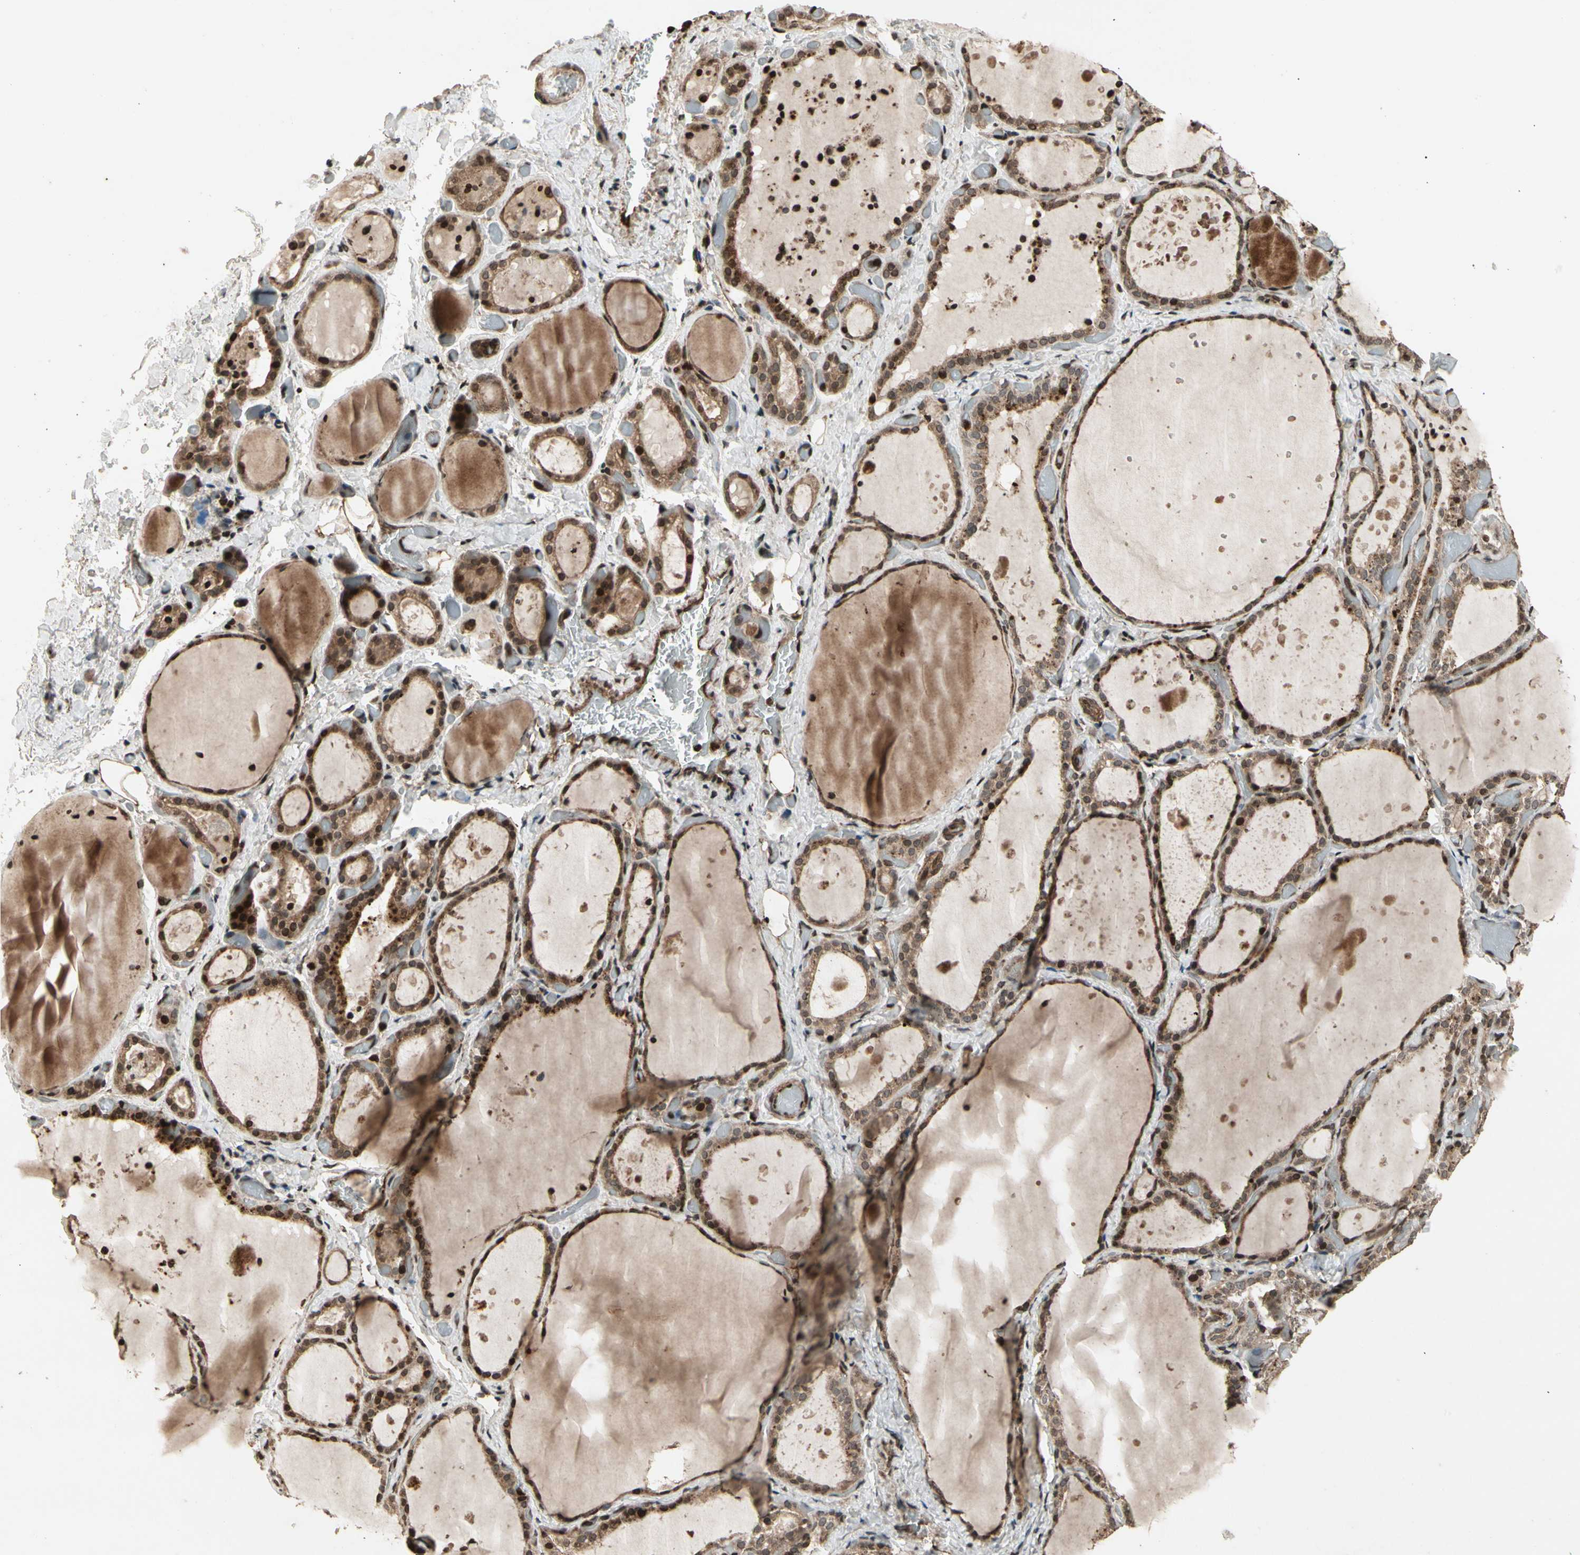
{"staining": {"intensity": "strong", "quantity": ">75%", "location": "nuclear"}, "tissue": "thyroid gland", "cell_type": "Glandular cells", "image_type": "normal", "snomed": [{"axis": "morphology", "description": "Normal tissue, NOS"}, {"axis": "topography", "description": "Thyroid gland"}], "caption": "A brown stain shows strong nuclear positivity of a protein in glandular cells of normal thyroid gland.", "gene": "GLRX", "patient": {"sex": "female", "age": 44}}